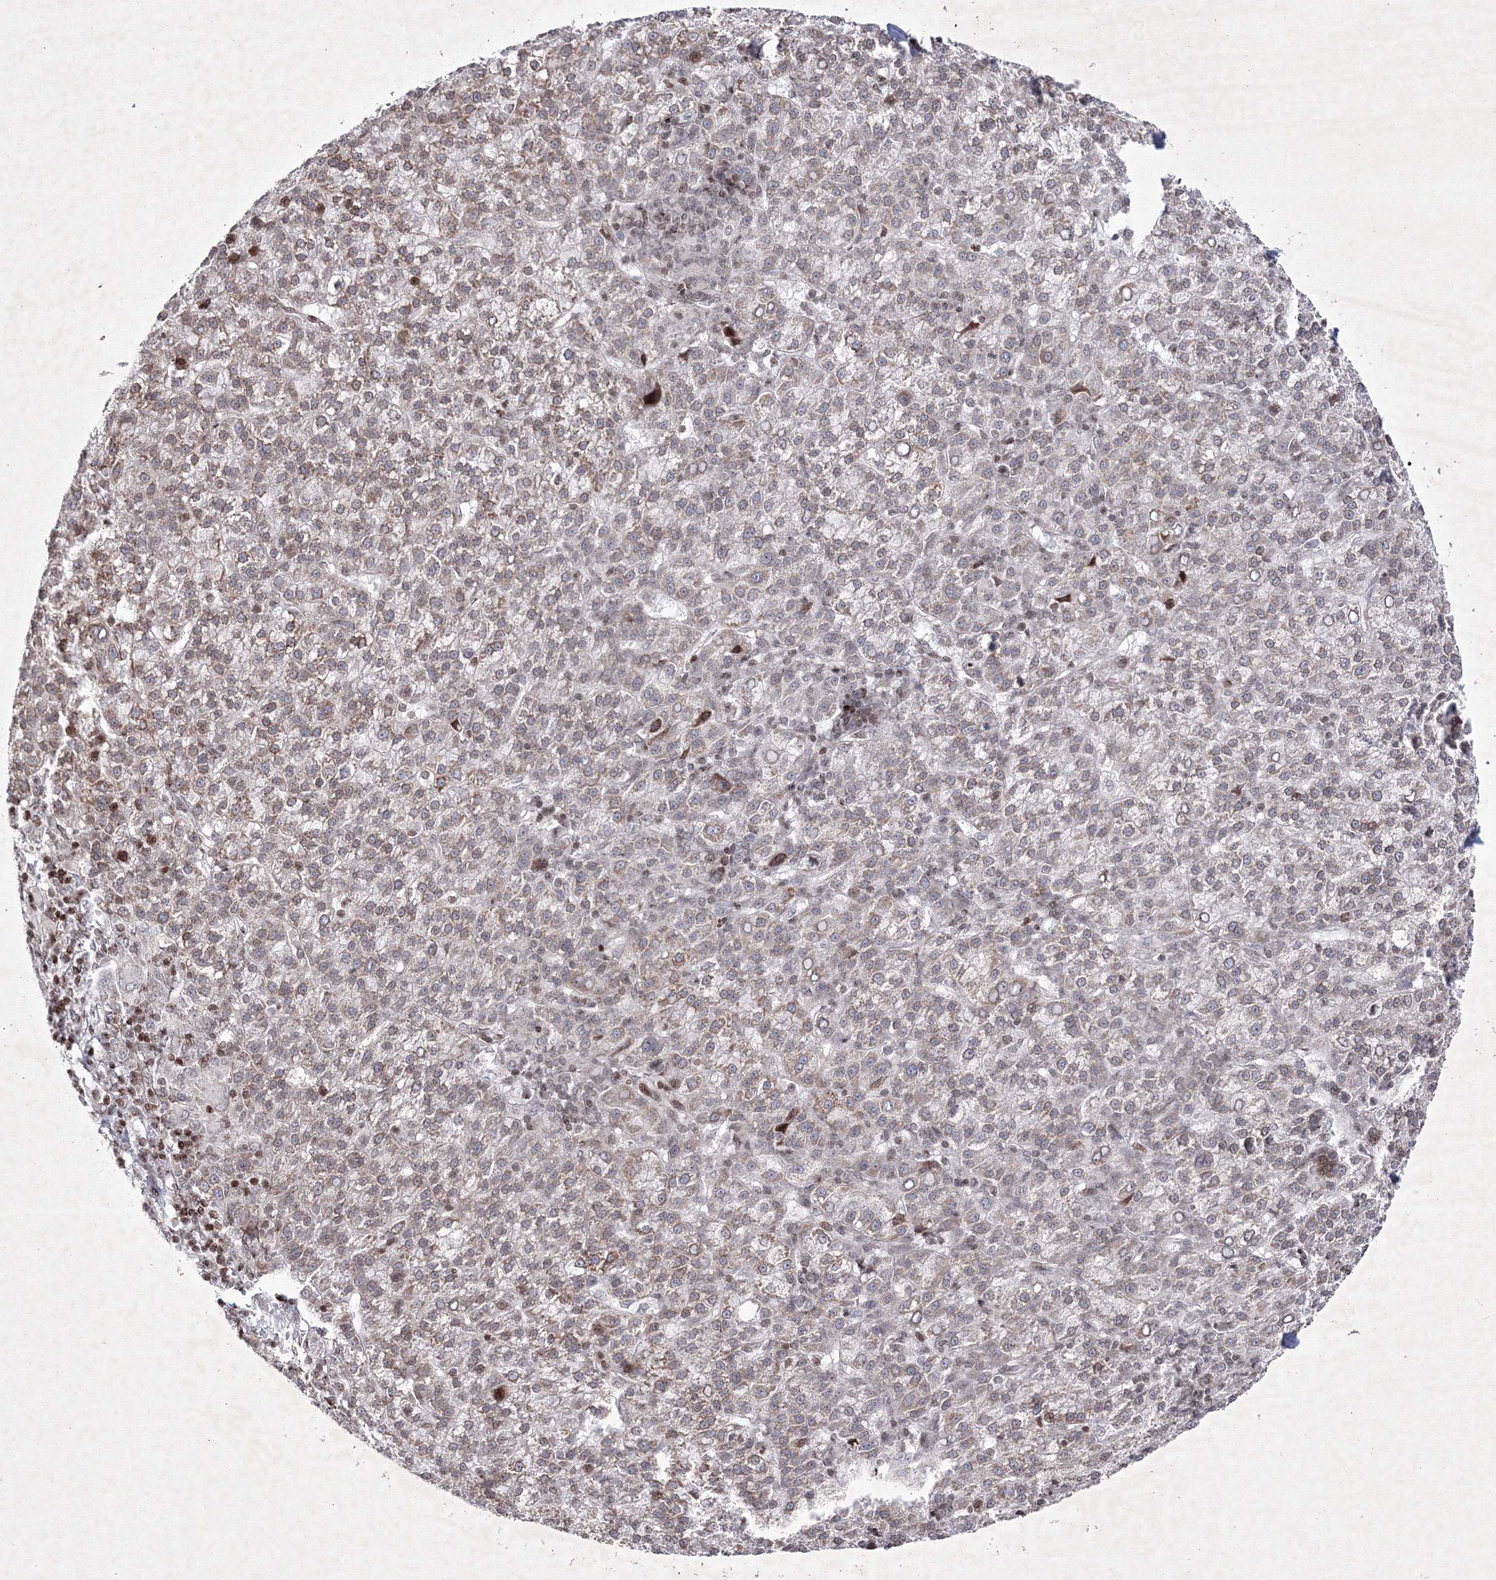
{"staining": {"intensity": "weak", "quantity": "<25%", "location": "cytoplasmic/membranous"}, "tissue": "liver cancer", "cell_type": "Tumor cells", "image_type": "cancer", "snomed": [{"axis": "morphology", "description": "Carcinoma, Hepatocellular, NOS"}, {"axis": "topography", "description": "Liver"}], "caption": "There is no significant staining in tumor cells of liver cancer.", "gene": "SMIM29", "patient": {"sex": "female", "age": 58}}